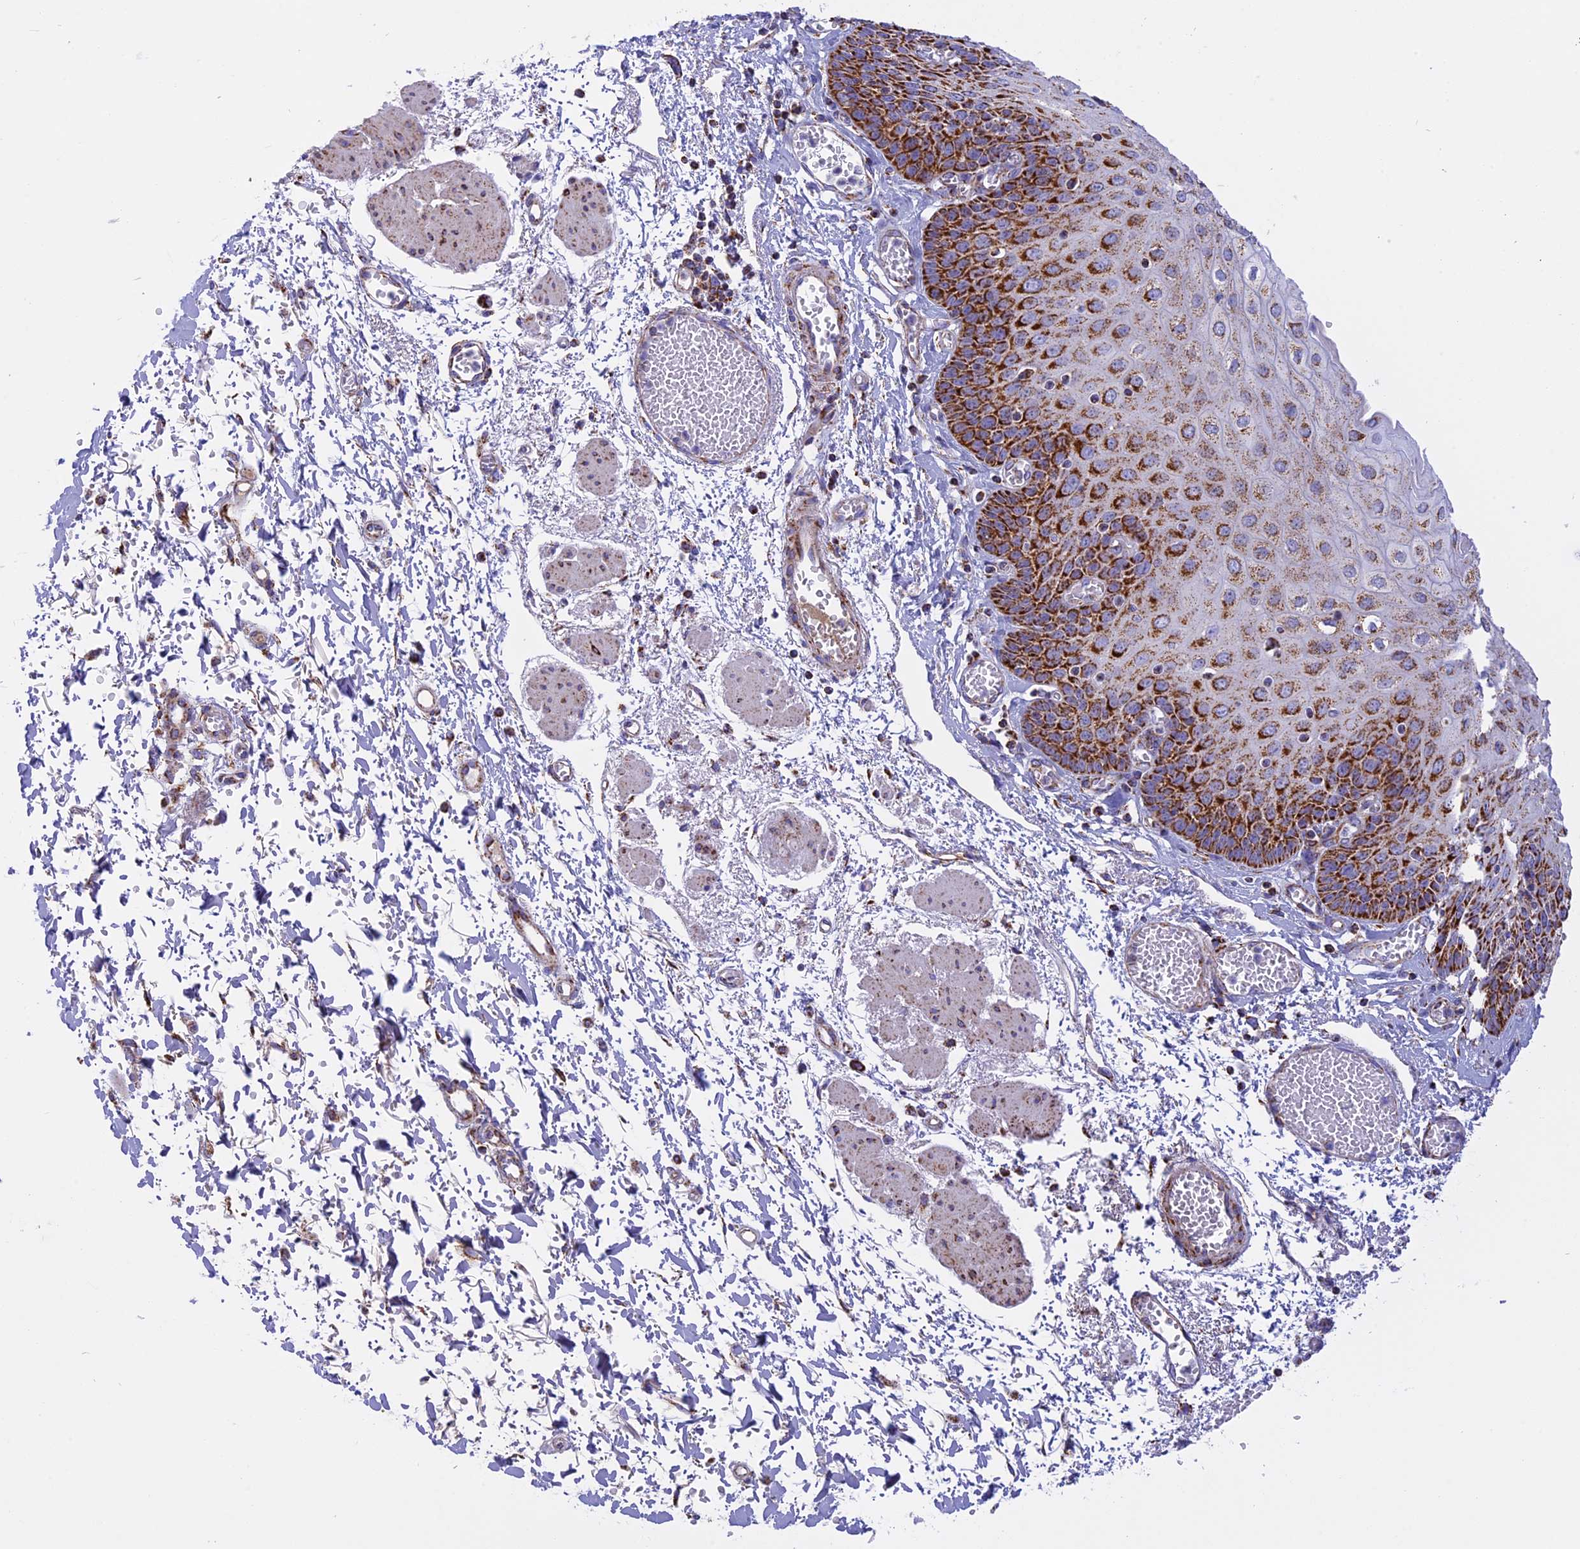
{"staining": {"intensity": "strong", "quantity": ">75%", "location": "cytoplasmic/membranous"}, "tissue": "esophagus", "cell_type": "Squamous epithelial cells", "image_type": "normal", "snomed": [{"axis": "morphology", "description": "Normal tissue, NOS"}, {"axis": "topography", "description": "Esophagus"}], "caption": "A high-resolution photomicrograph shows immunohistochemistry staining of unremarkable esophagus, which displays strong cytoplasmic/membranous staining in about >75% of squamous epithelial cells.", "gene": "KCNG1", "patient": {"sex": "male", "age": 81}}